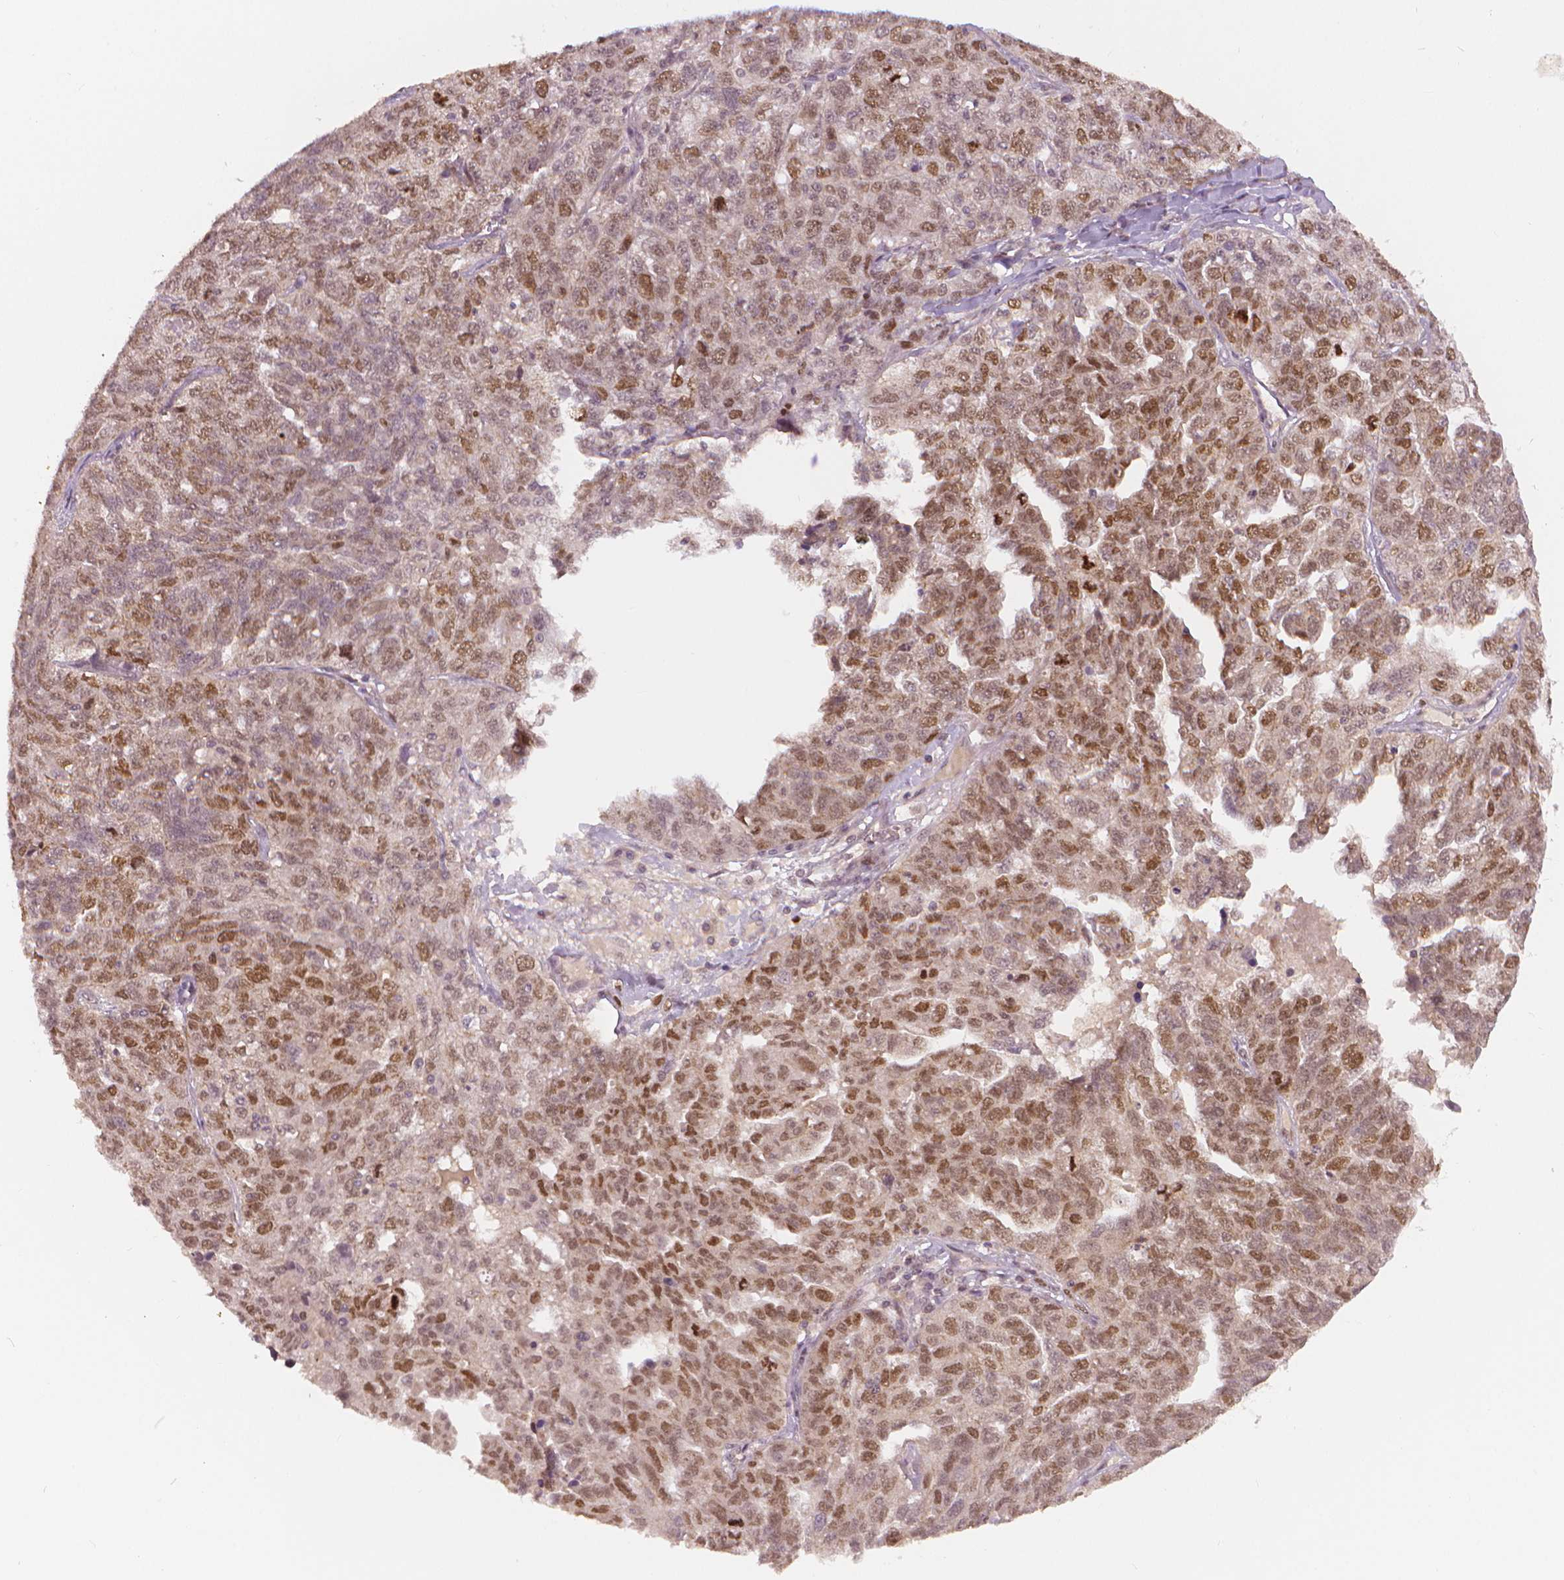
{"staining": {"intensity": "moderate", "quantity": ">75%", "location": "nuclear"}, "tissue": "ovarian cancer", "cell_type": "Tumor cells", "image_type": "cancer", "snomed": [{"axis": "morphology", "description": "Cystadenocarcinoma, serous, NOS"}, {"axis": "topography", "description": "Ovary"}], "caption": "The histopathology image displays a brown stain indicating the presence of a protein in the nuclear of tumor cells in serous cystadenocarcinoma (ovarian). The protein of interest is shown in brown color, while the nuclei are stained blue.", "gene": "NSD2", "patient": {"sex": "female", "age": 71}}